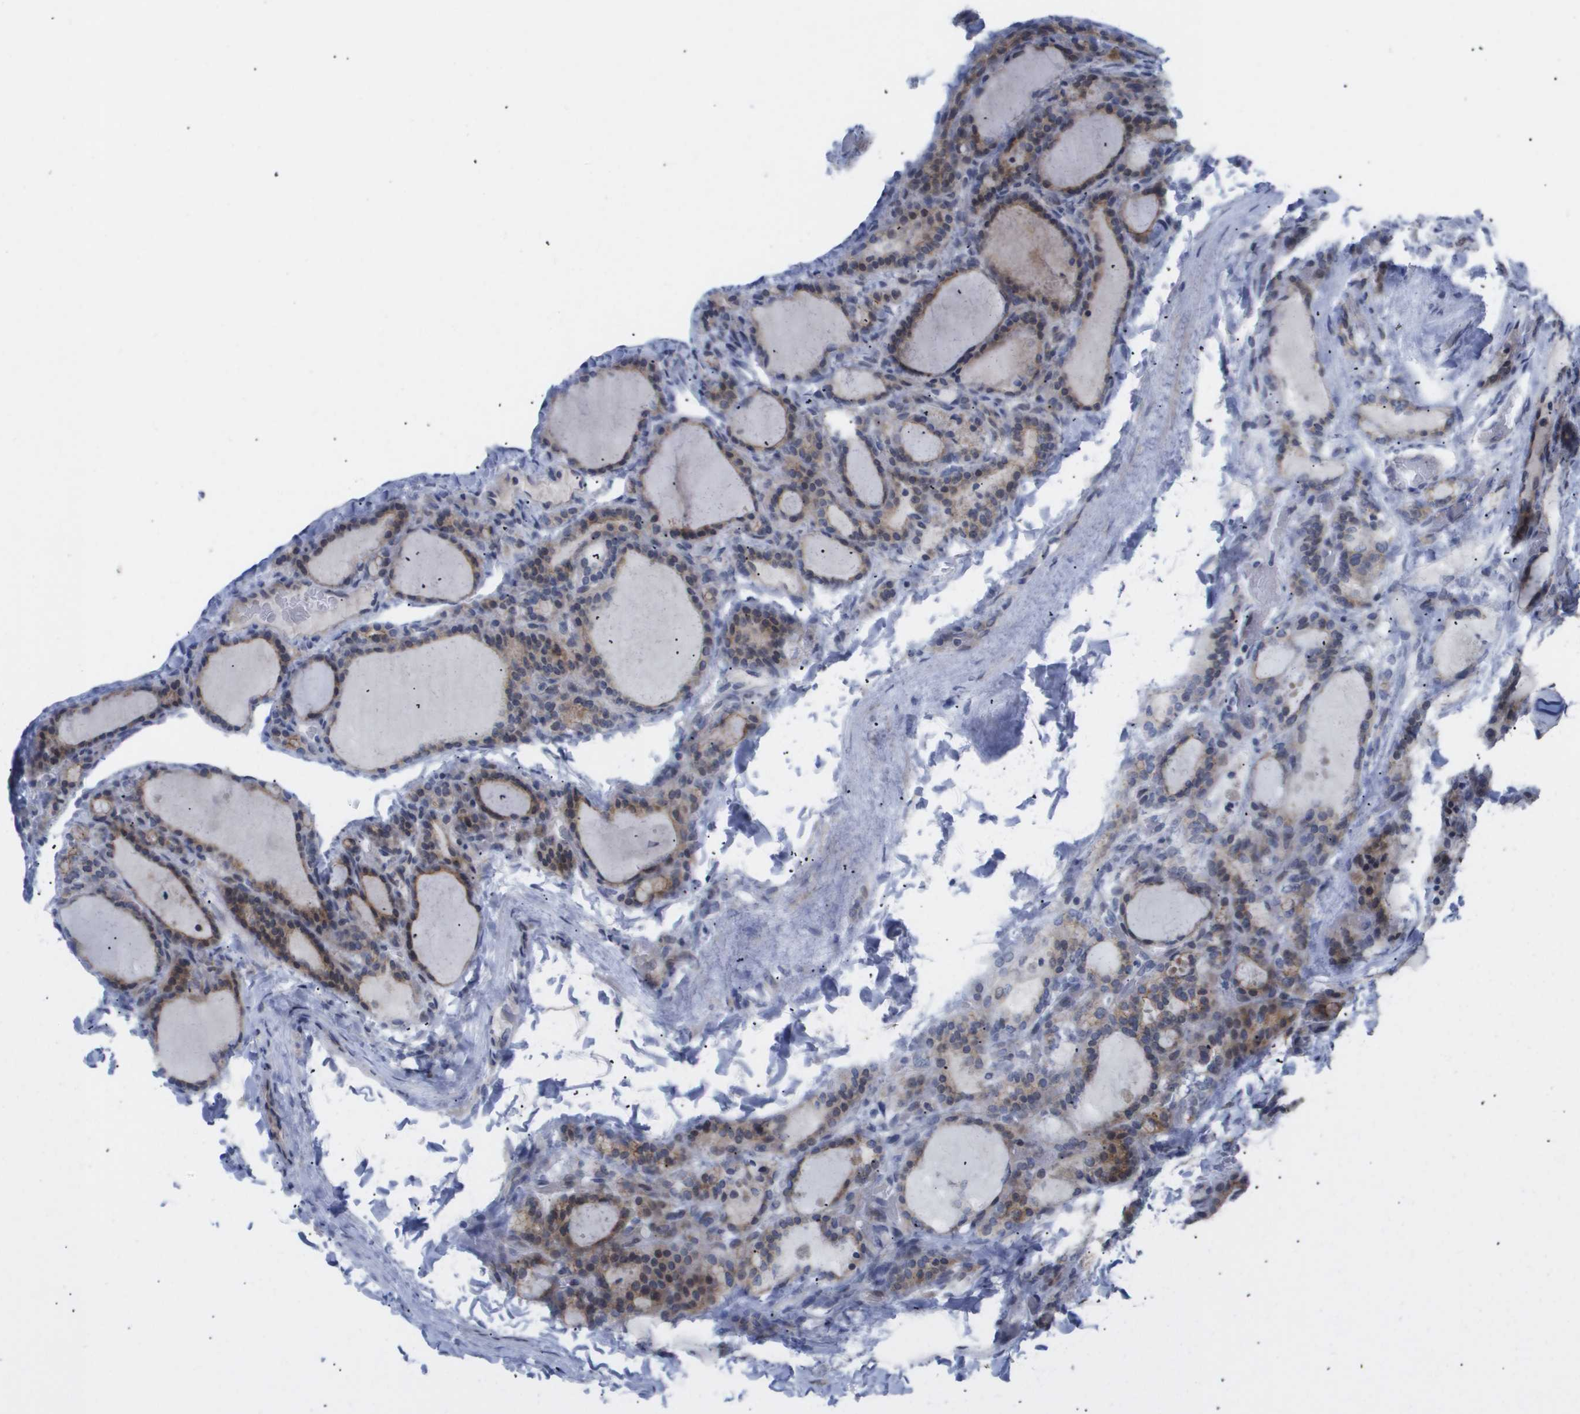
{"staining": {"intensity": "moderate", "quantity": ">75%", "location": "cytoplasmic/membranous"}, "tissue": "thyroid gland", "cell_type": "Glandular cells", "image_type": "normal", "snomed": [{"axis": "morphology", "description": "Normal tissue, NOS"}, {"axis": "topography", "description": "Thyroid gland"}], "caption": "Thyroid gland stained with DAB immunohistochemistry (IHC) reveals medium levels of moderate cytoplasmic/membranous expression in approximately >75% of glandular cells. Nuclei are stained in blue.", "gene": "CAV3", "patient": {"sex": "female", "age": 28}}